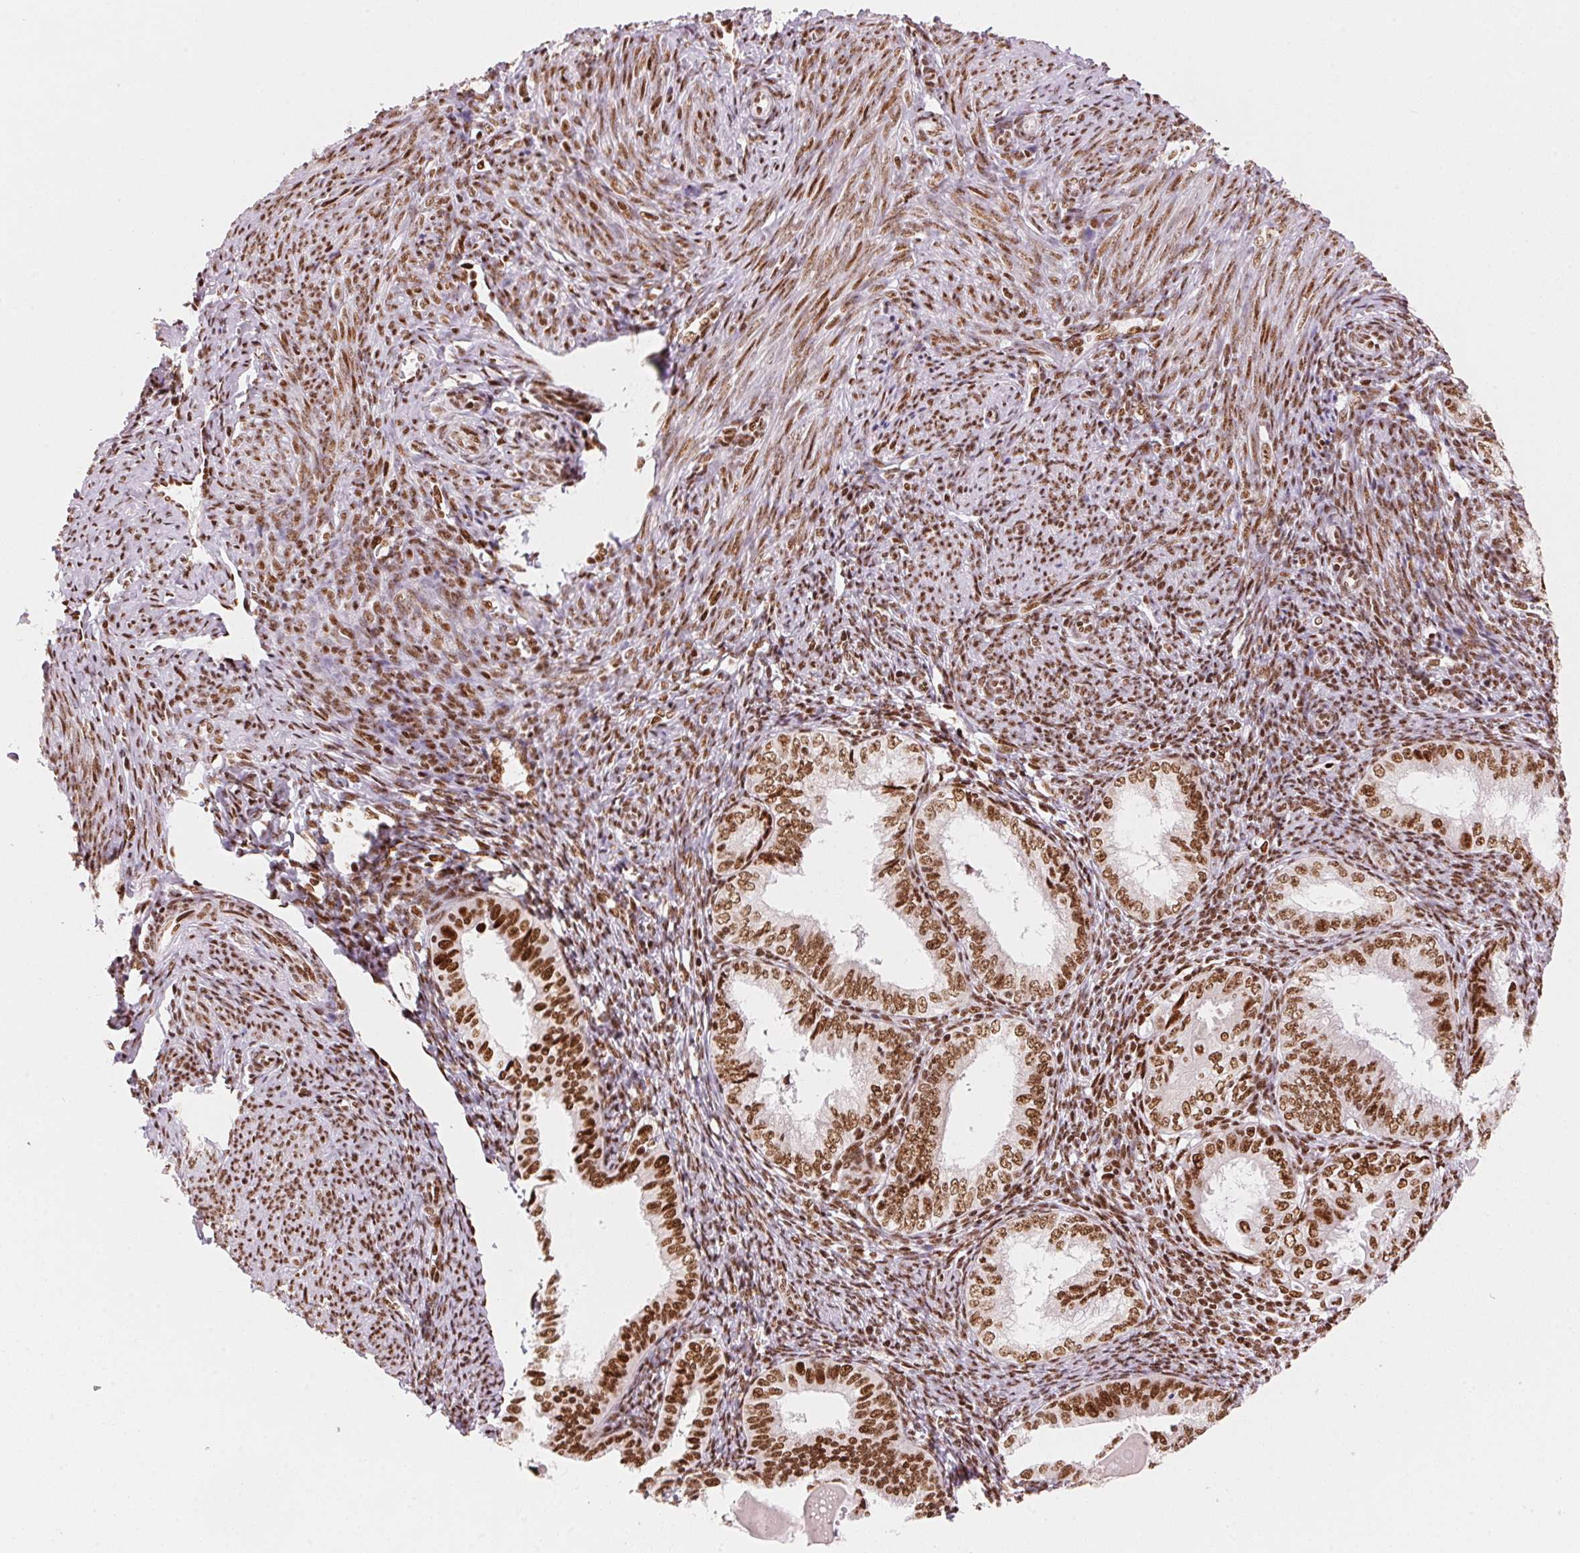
{"staining": {"intensity": "strong", "quantity": ">75%", "location": "nuclear"}, "tissue": "endometrial cancer", "cell_type": "Tumor cells", "image_type": "cancer", "snomed": [{"axis": "morphology", "description": "Adenocarcinoma, NOS"}, {"axis": "topography", "description": "Endometrium"}], "caption": "Human endometrial cancer (adenocarcinoma) stained for a protein (brown) exhibits strong nuclear positive expression in approximately >75% of tumor cells.", "gene": "NXF1", "patient": {"sex": "female", "age": 55}}